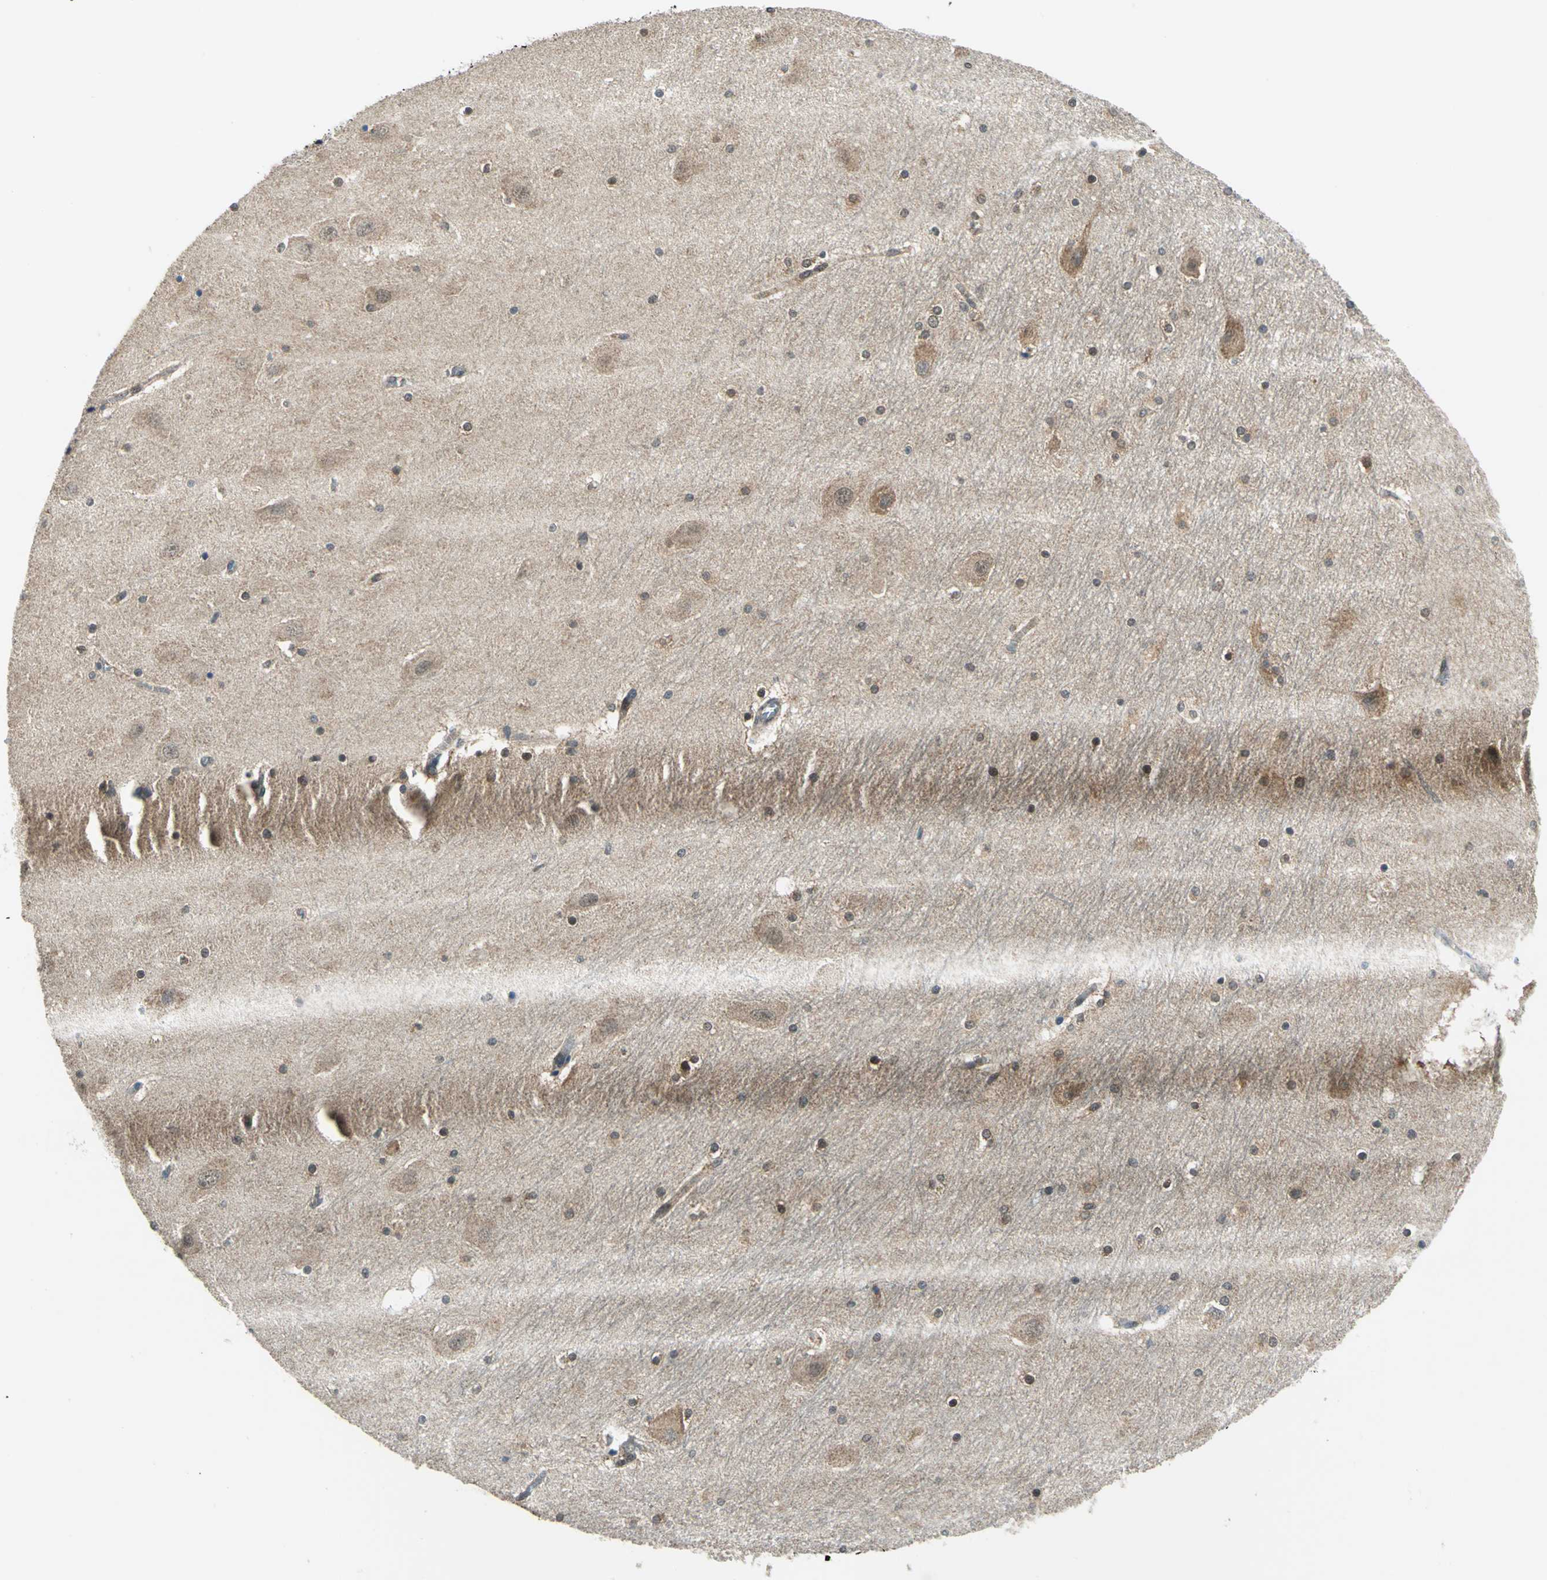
{"staining": {"intensity": "moderate", "quantity": ">75%", "location": "cytoplasmic/membranous,nuclear"}, "tissue": "hippocampus", "cell_type": "Glial cells", "image_type": "normal", "snomed": [{"axis": "morphology", "description": "Normal tissue, NOS"}, {"axis": "topography", "description": "Hippocampus"}], "caption": "Immunohistochemistry (DAB) staining of benign human hippocampus exhibits moderate cytoplasmic/membranous,nuclear protein positivity in about >75% of glial cells.", "gene": "NUDT2", "patient": {"sex": "male", "age": 45}}